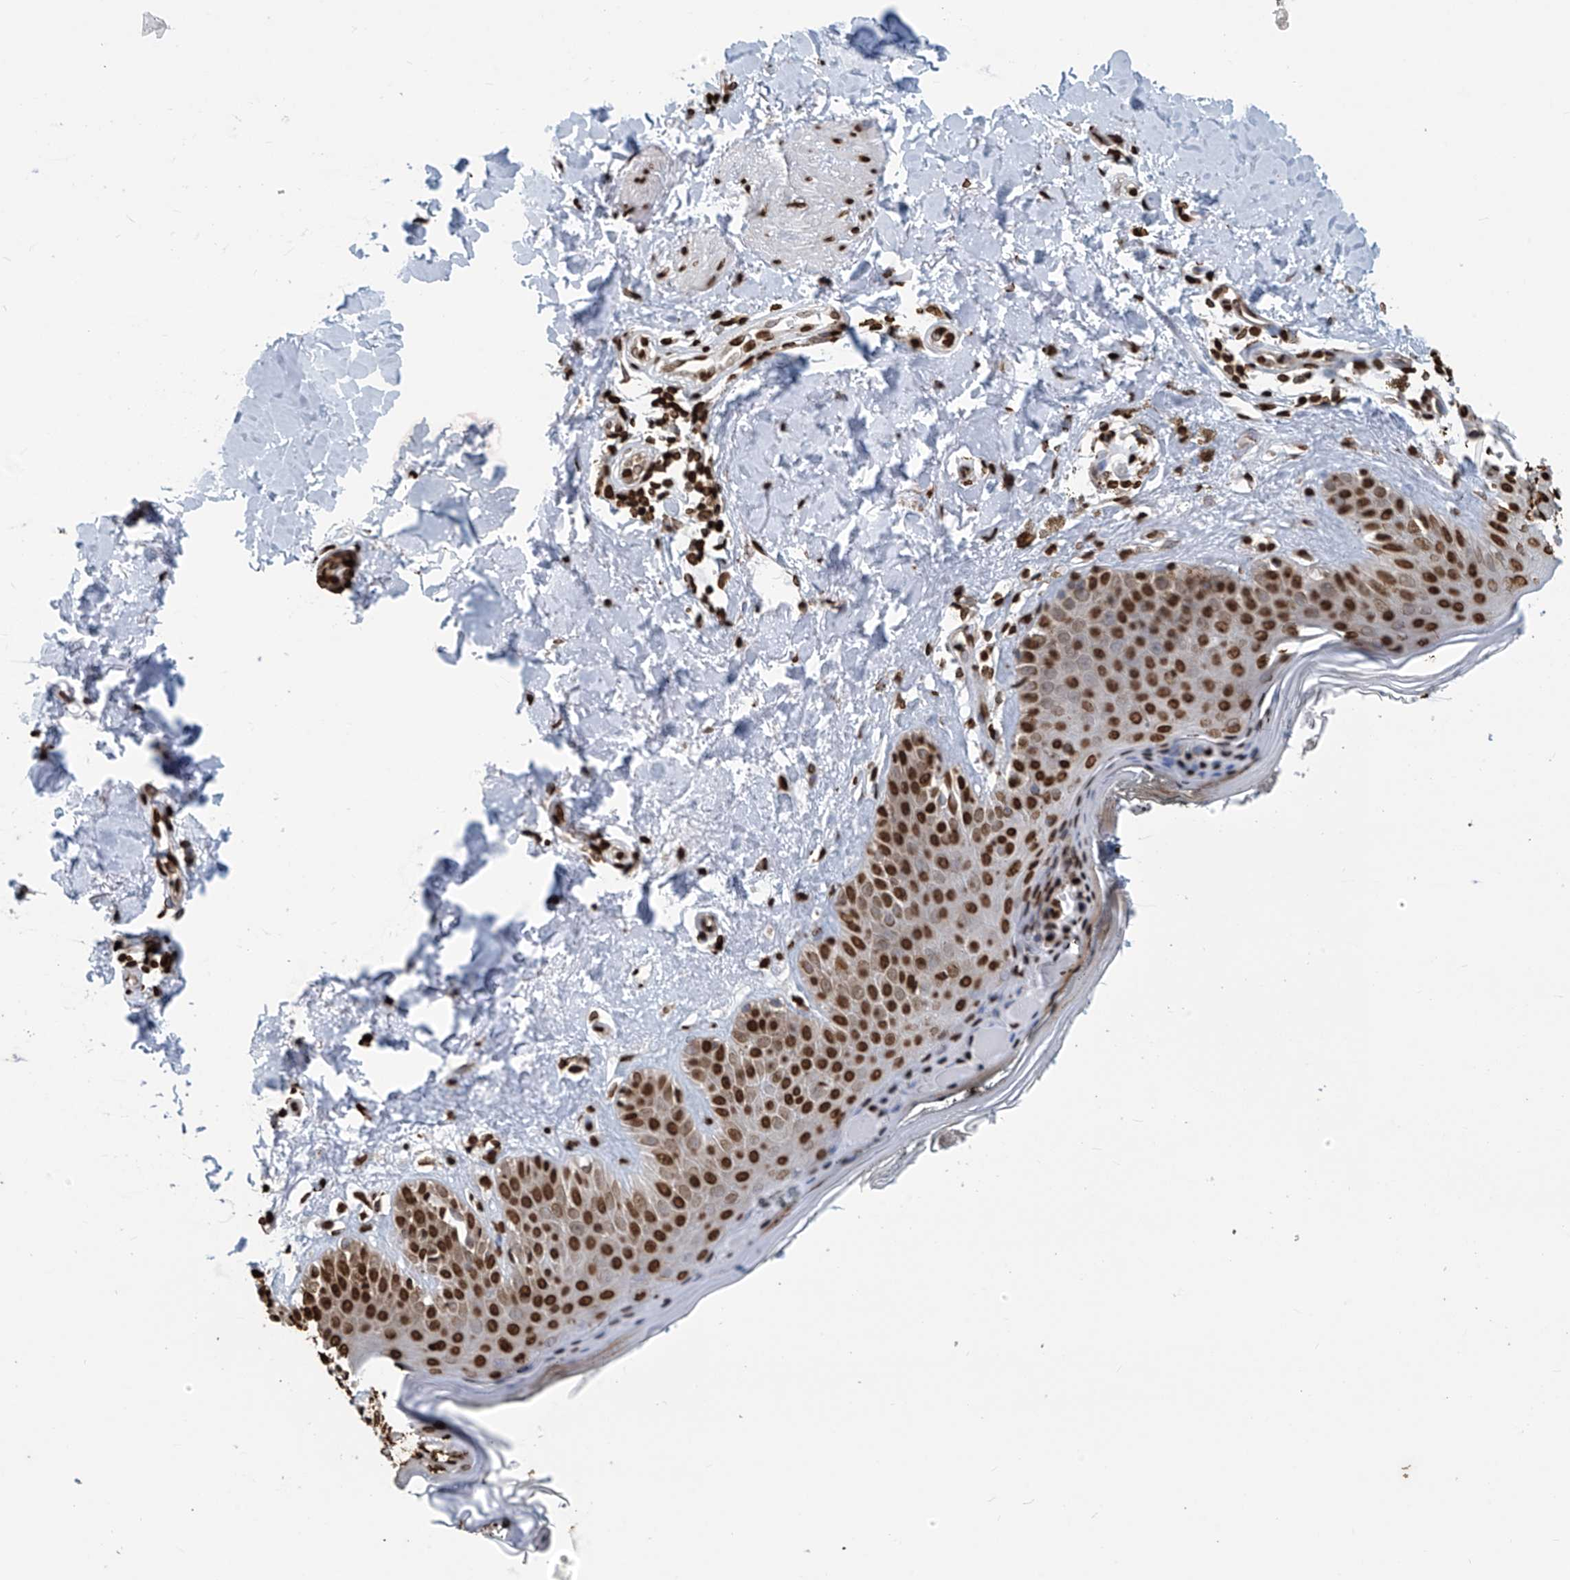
{"staining": {"intensity": "strong", "quantity": ">75%", "location": "nuclear"}, "tissue": "skin", "cell_type": "Fibroblasts", "image_type": "normal", "snomed": [{"axis": "morphology", "description": "Normal tissue, NOS"}, {"axis": "topography", "description": "Skin"}], "caption": "A high amount of strong nuclear positivity is appreciated in approximately >75% of fibroblasts in benign skin.", "gene": "DPPA2", "patient": {"sex": "female", "age": 64}}